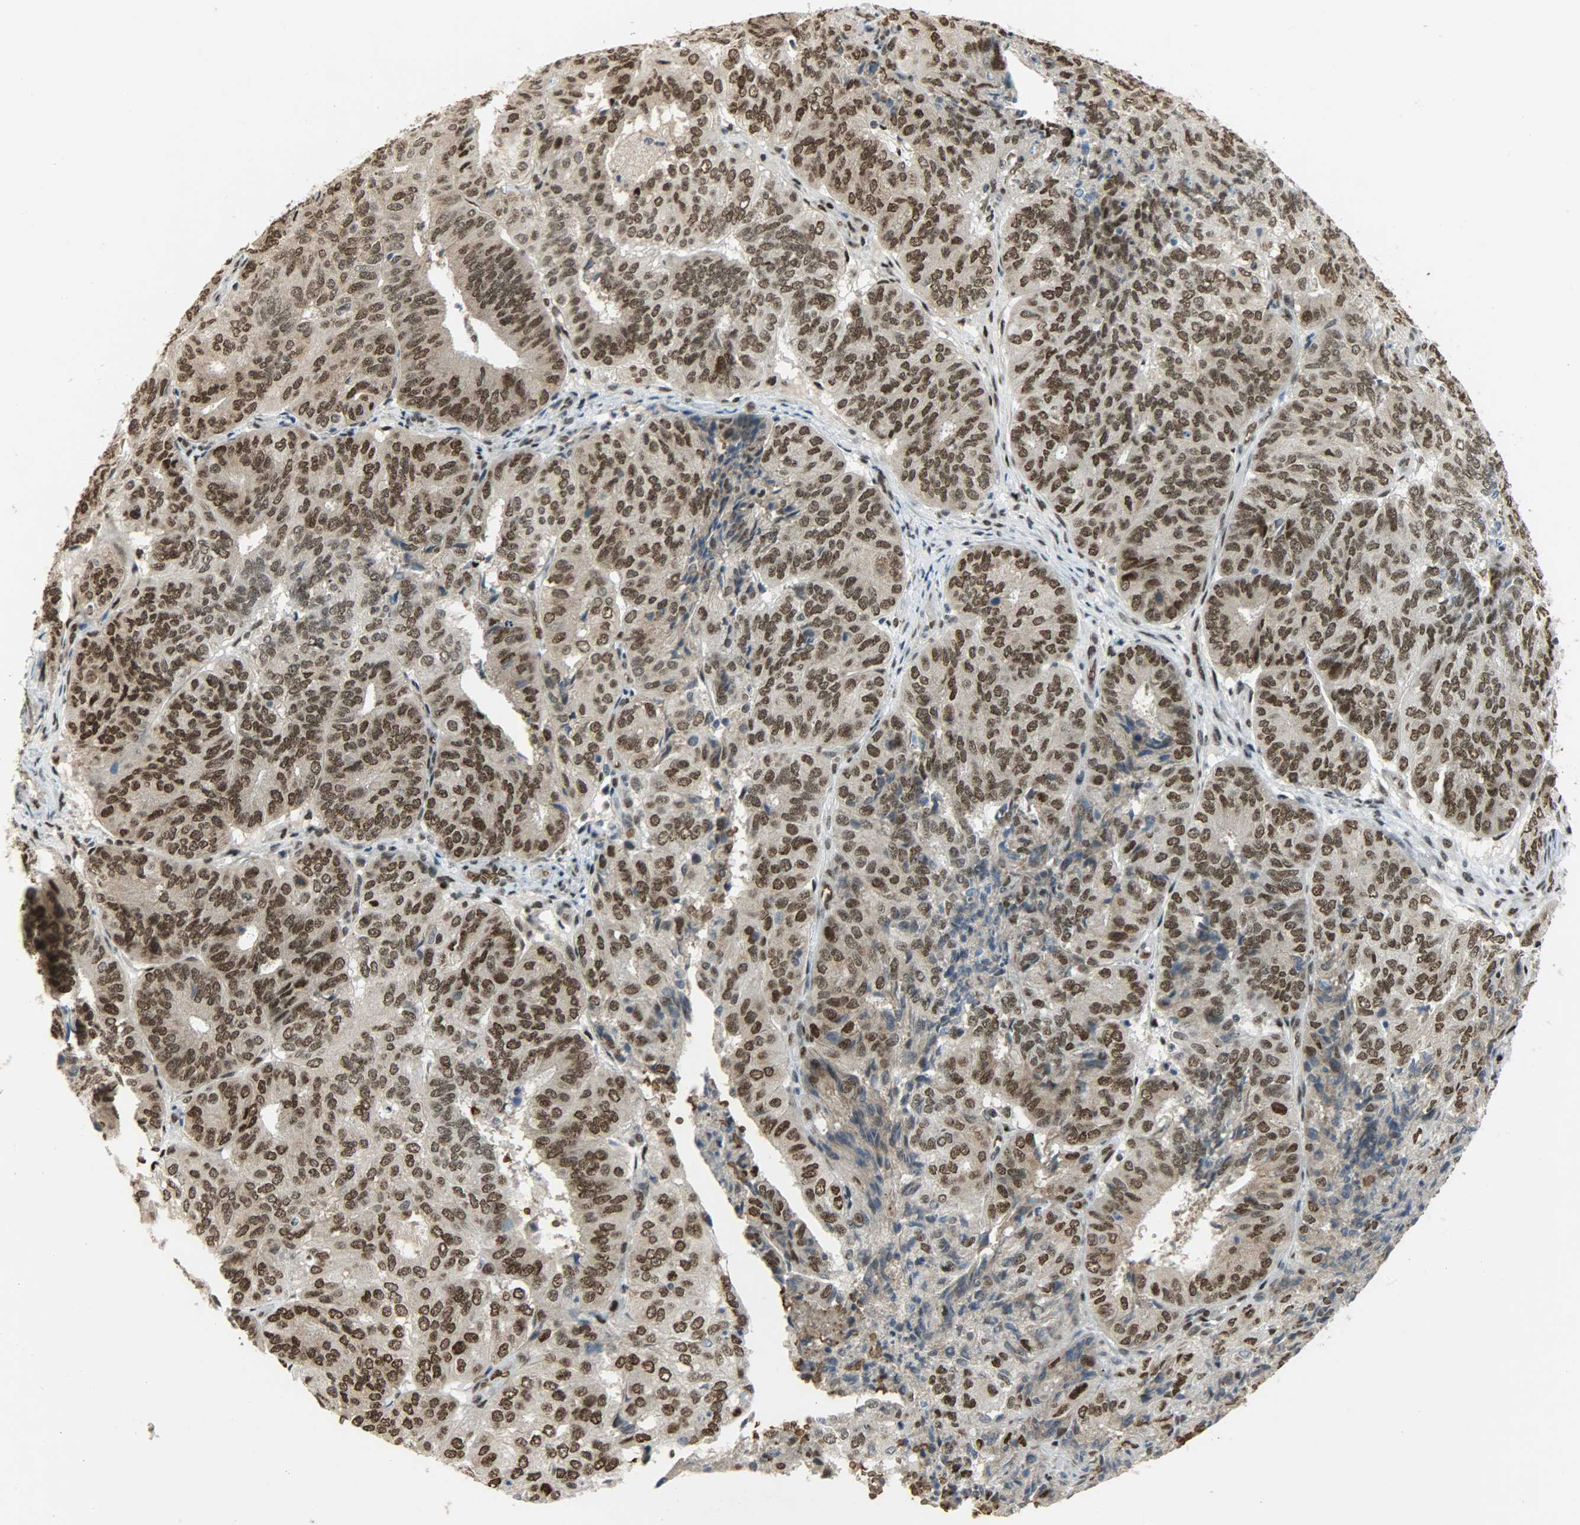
{"staining": {"intensity": "strong", "quantity": ">75%", "location": "cytoplasmic/membranous,nuclear"}, "tissue": "endometrial cancer", "cell_type": "Tumor cells", "image_type": "cancer", "snomed": [{"axis": "morphology", "description": "Adenocarcinoma, NOS"}, {"axis": "topography", "description": "Uterus"}], "caption": "Adenocarcinoma (endometrial) stained for a protein (brown) reveals strong cytoplasmic/membranous and nuclear positive staining in approximately >75% of tumor cells.", "gene": "SNAI1", "patient": {"sex": "female", "age": 60}}